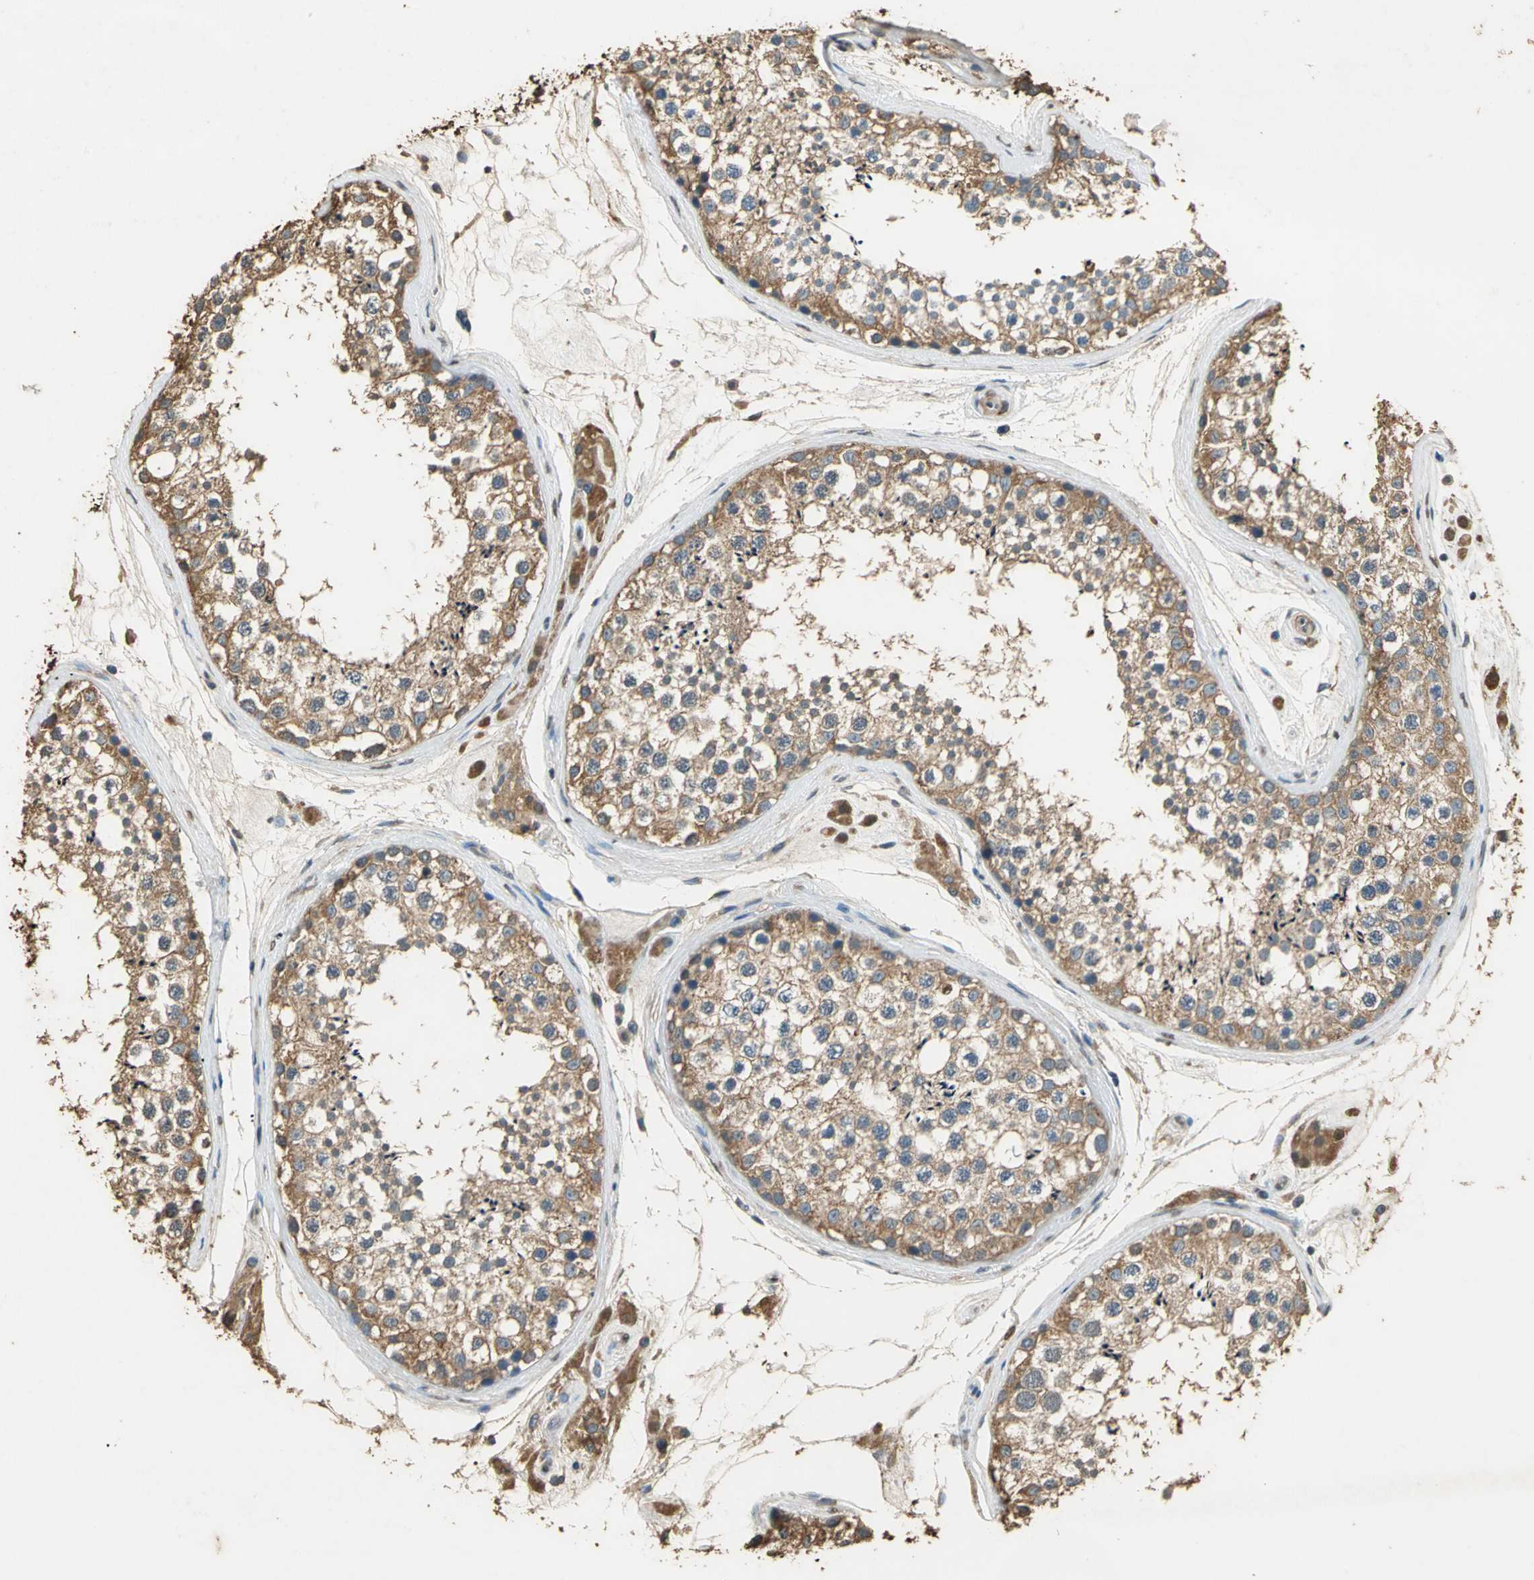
{"staining": {"intensity": "strong", "quantity": ">75%", "location": "cytoplasmic/membranous"}, "tissue": "testis", "cell_type": "Cells in seminiferous ducts", "image_type": "normal", "snomed": [{"axis": "morphology", "description": "Normal tissue, NOS"}, {"axis": "topography", "description": "Testis"}], "caption": "Protein staining by immunohistochemistry (IHC) exhibits strong cytoplasmic/membranous expression in about >75% of cells in seminiferous ducts in unremarkable testis.", "gene": "GAPDH", "patient": {"sex": "male", "age": 46}}